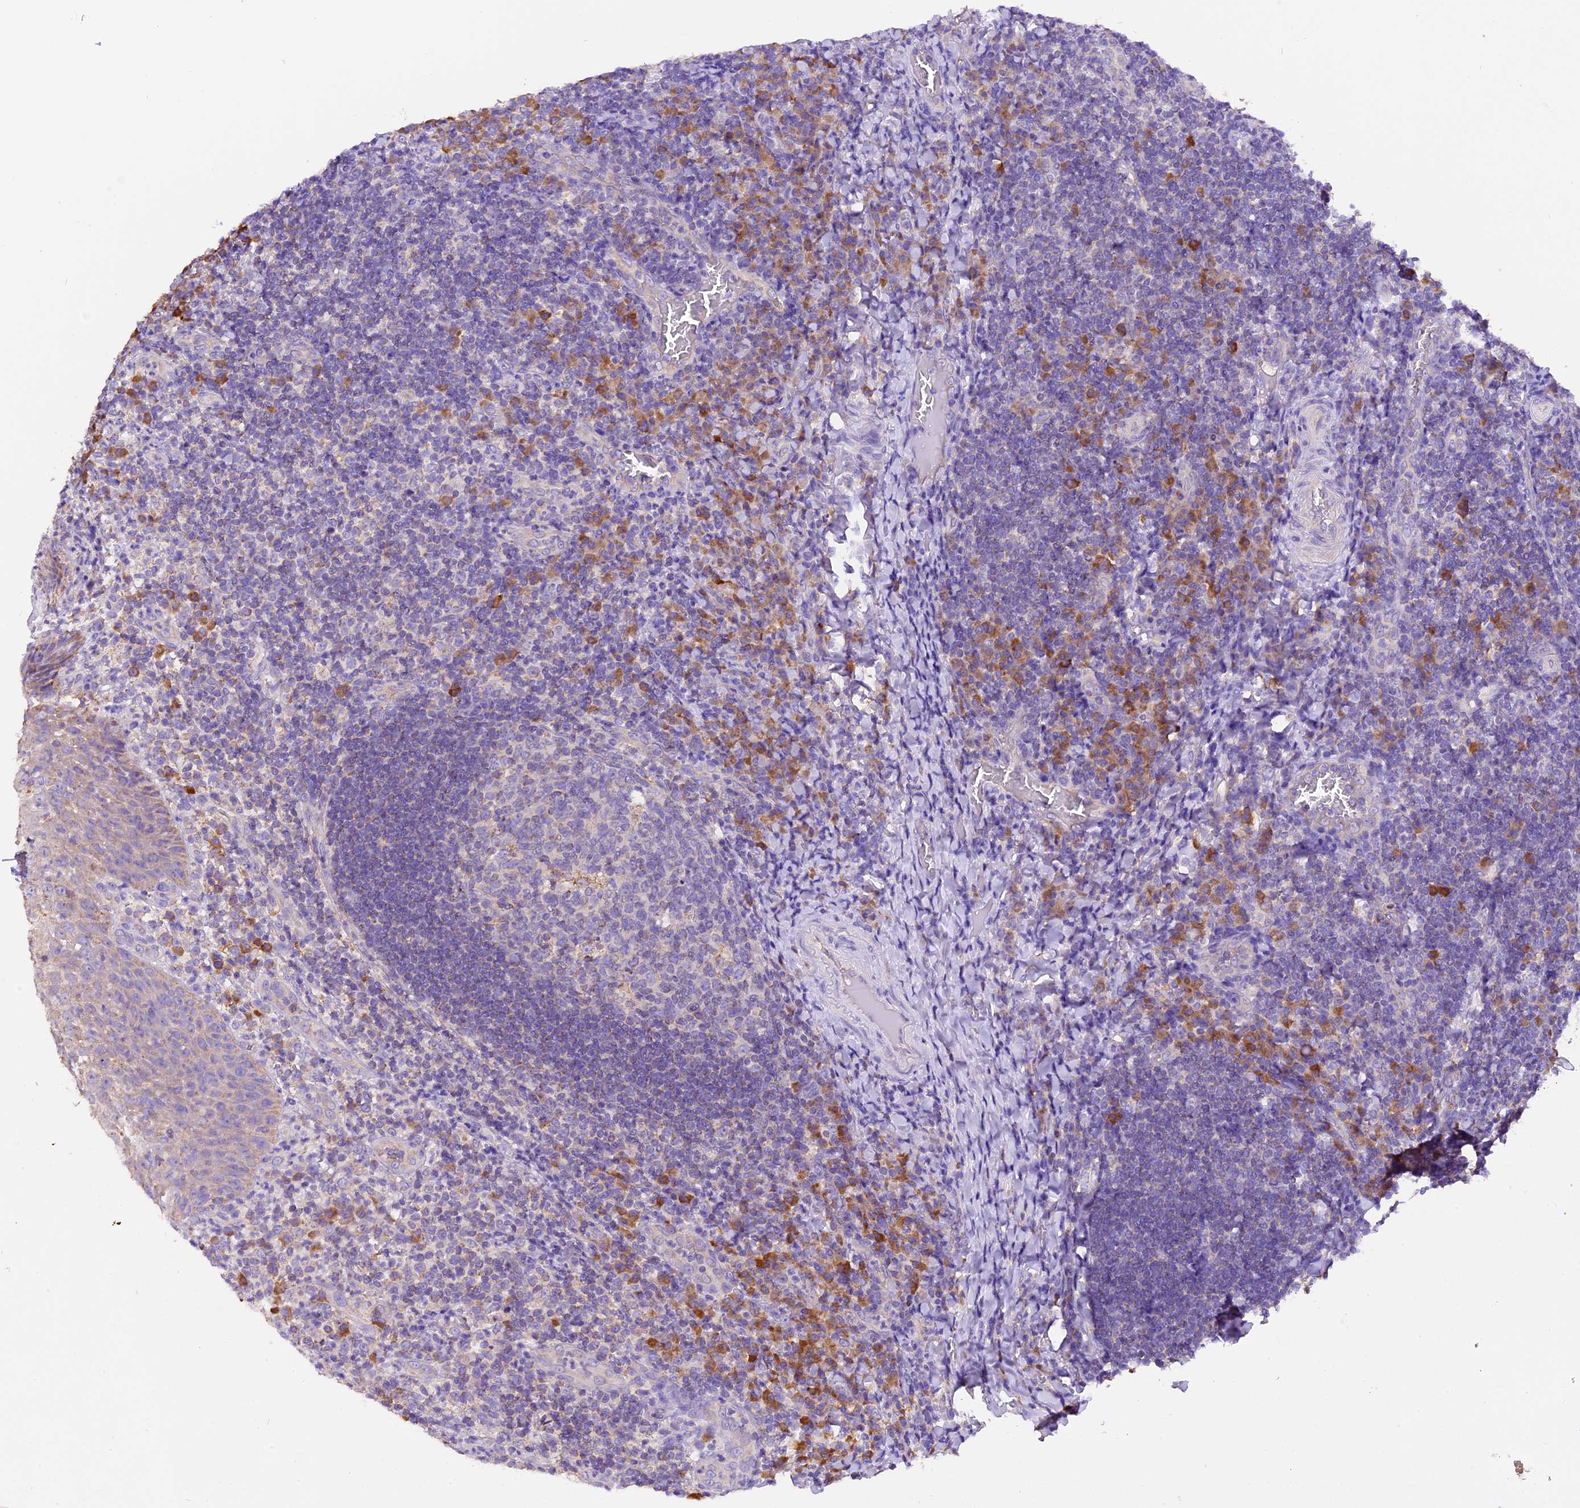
{"staining": {"intensity": "moderate", "quantity": "<25%", "location": "cytoplasmic/membranous"}, "tissue": "tonsil", "cell_type": "Germinal center cells", "image_type": "normal", "snomed": [{"axis": "morphology", "description": "Normal tissue, NOS"}, {"axis": "topography", "description": "Tonsil"}], "caption": "This photomicrograph shows immunohistochemistry (IHC) staining of unremarkable human tonsil, with low moderate cytoplasmic/membranous expression in approximately <25% of germinal center cells.", "gene": "SIX5", "patient": {"sex": "male", "age": 17}}